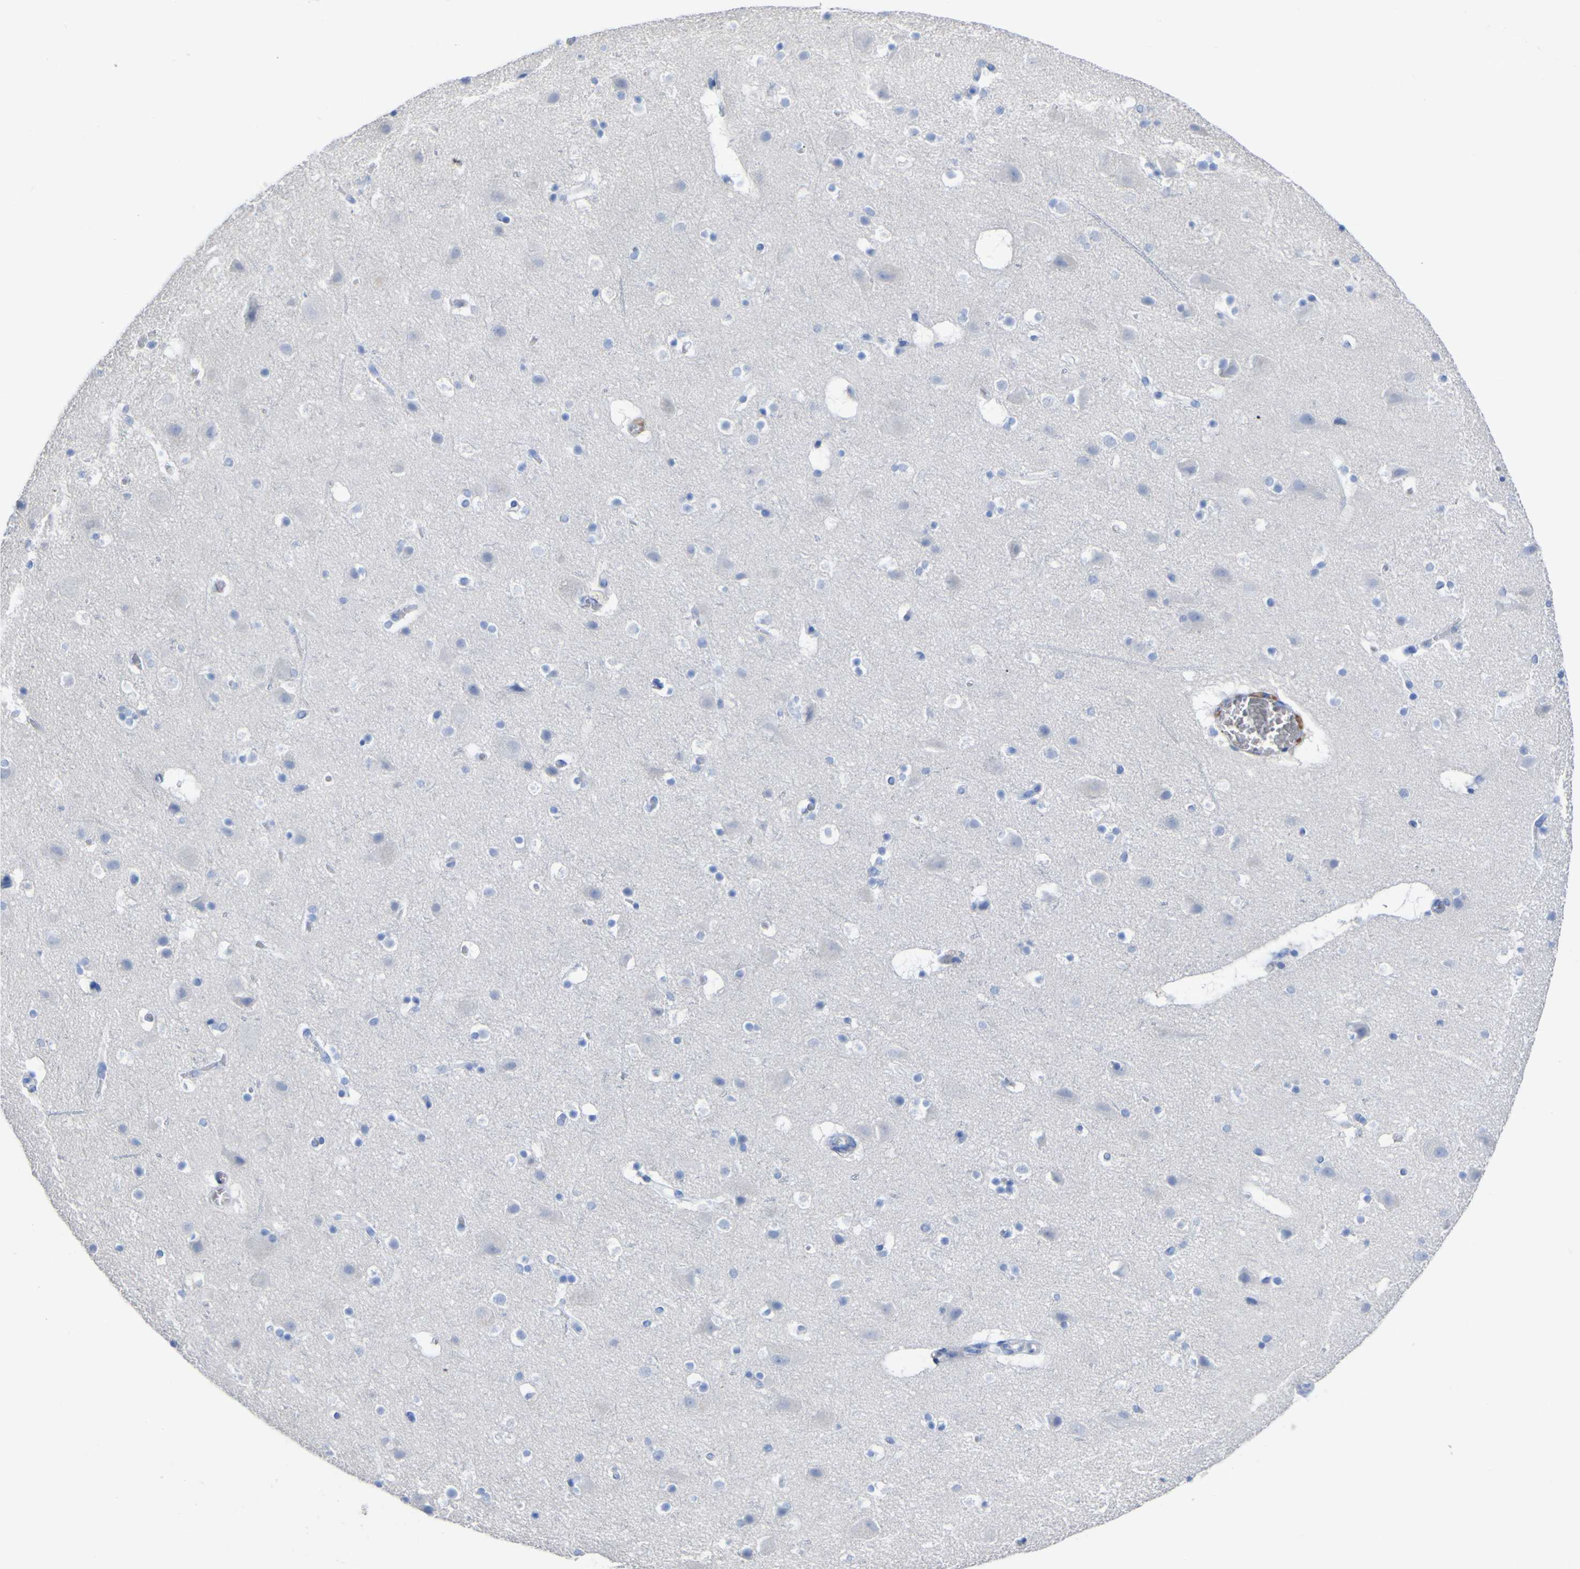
{"staining": {"intensity": "negative", "quantity": "none", "location": "none"}, "tissue": "cerebral cortex", "cell_type": "Endothelial cells", "image_type": "normal", "snomed": [{"axis": "morphology", "description": "Normal tissue, NOS"}, {"axis": "topography", "description": "Cerebral cortex"}], "caption": "The histopathology image exhibits no staining of endothelial cells in unremarkable cerebral cortex.", "gene": "GCM1", "patient": {"sex": "male", "age": 45}}